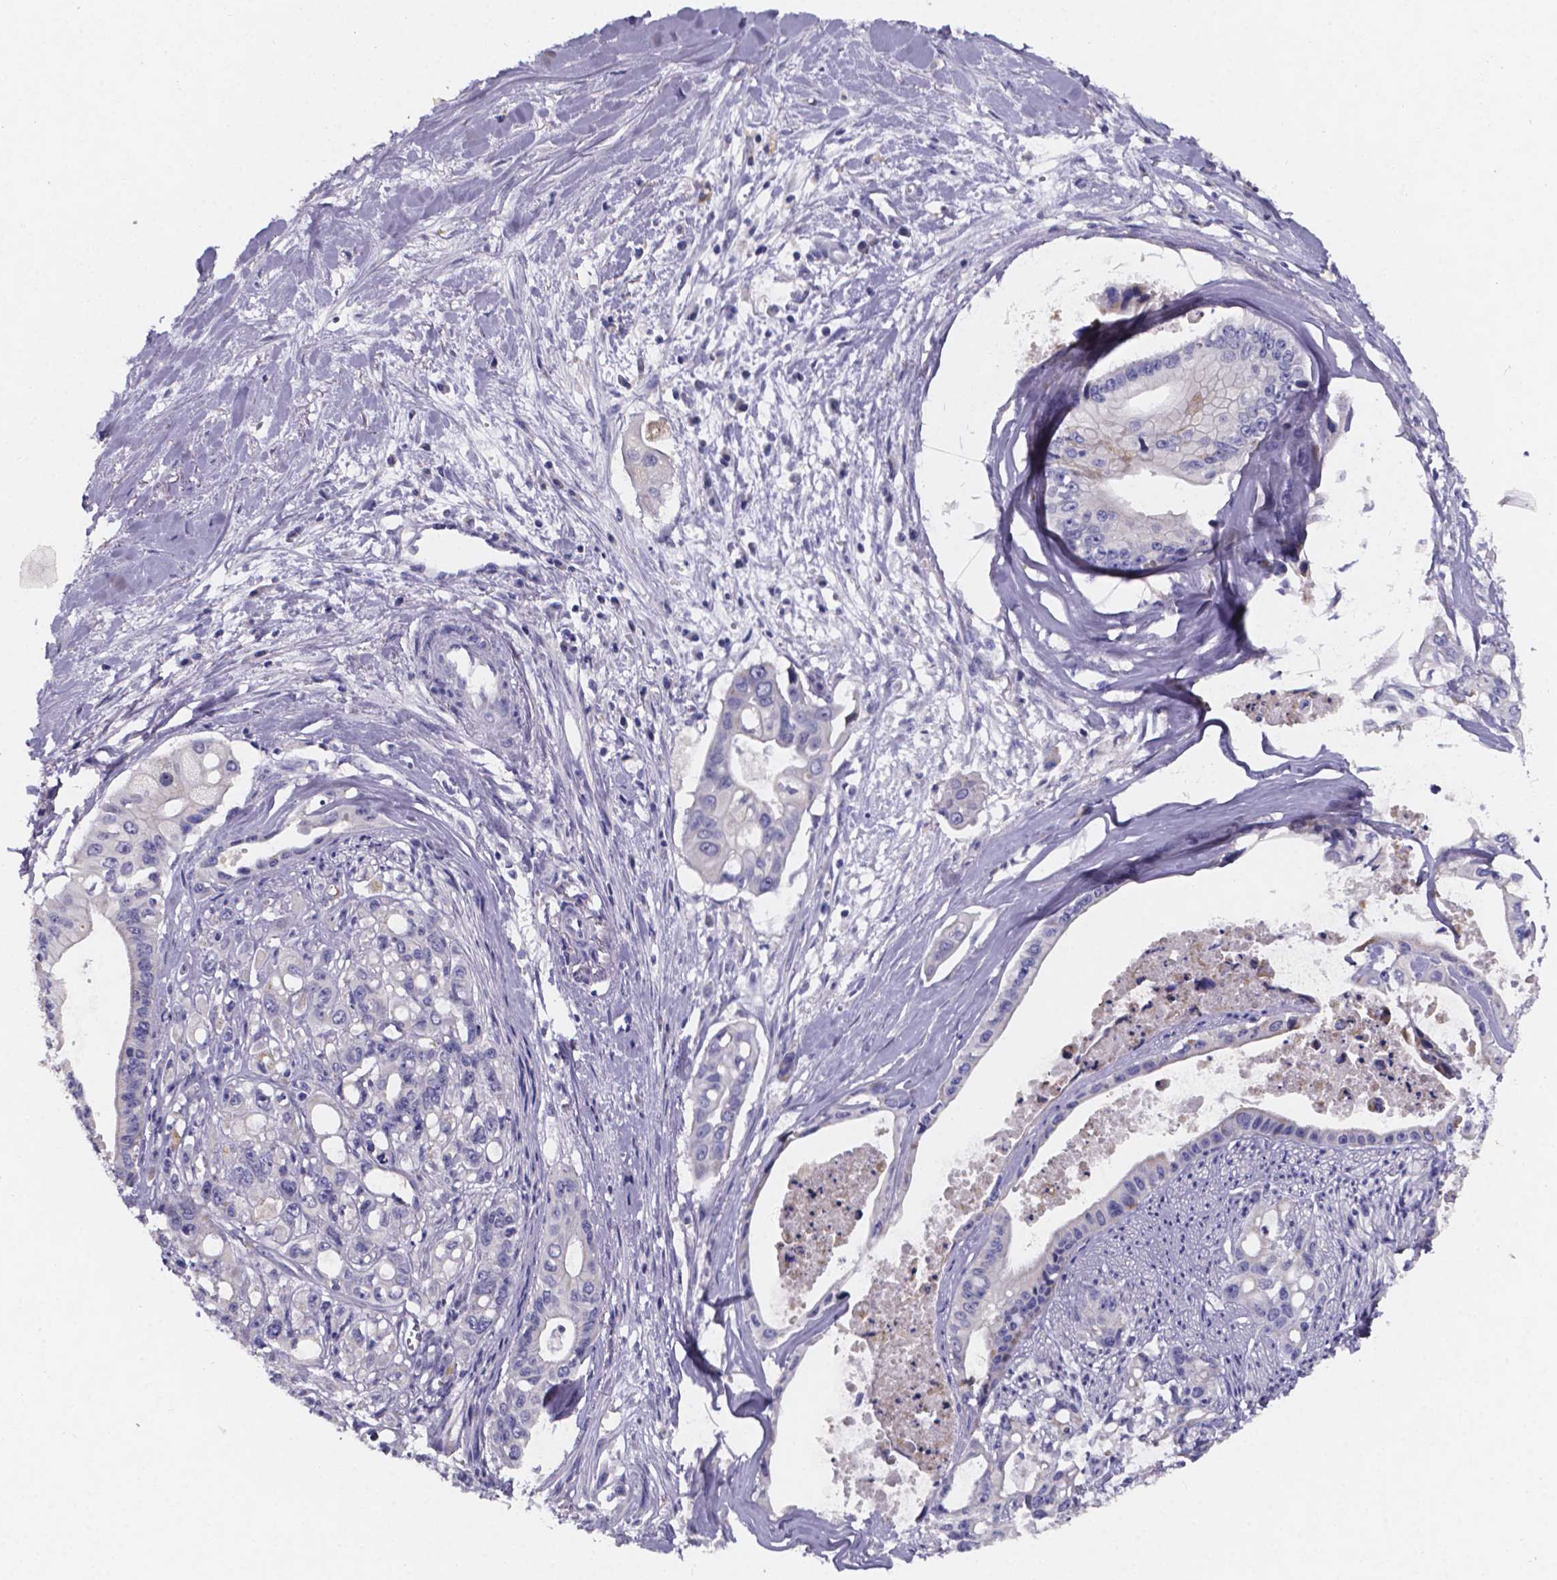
{"staining": {"intensity": "negative", "quantity": "none", "location": "none"}, "tissue": "pancreatic cancer", "cell_type": "Tumor cells", "image_type": "cancer", "snomed": [{"axis": "morphology", "description": "Adenocarcinoma, NOS"}, {"axis": "topography", "description": "Pancreas"}], "caption": "Immunohistochemistry (IHC) histopathology image of adenocarcinoma (pancreatic) stained for a protein (brown), which shows no staining in tumor cells. (DAB IHC visualized using brightfield microscopy, high magnification).", "gene": "PAH", "patient": {"sex": "male", "age": 60}}